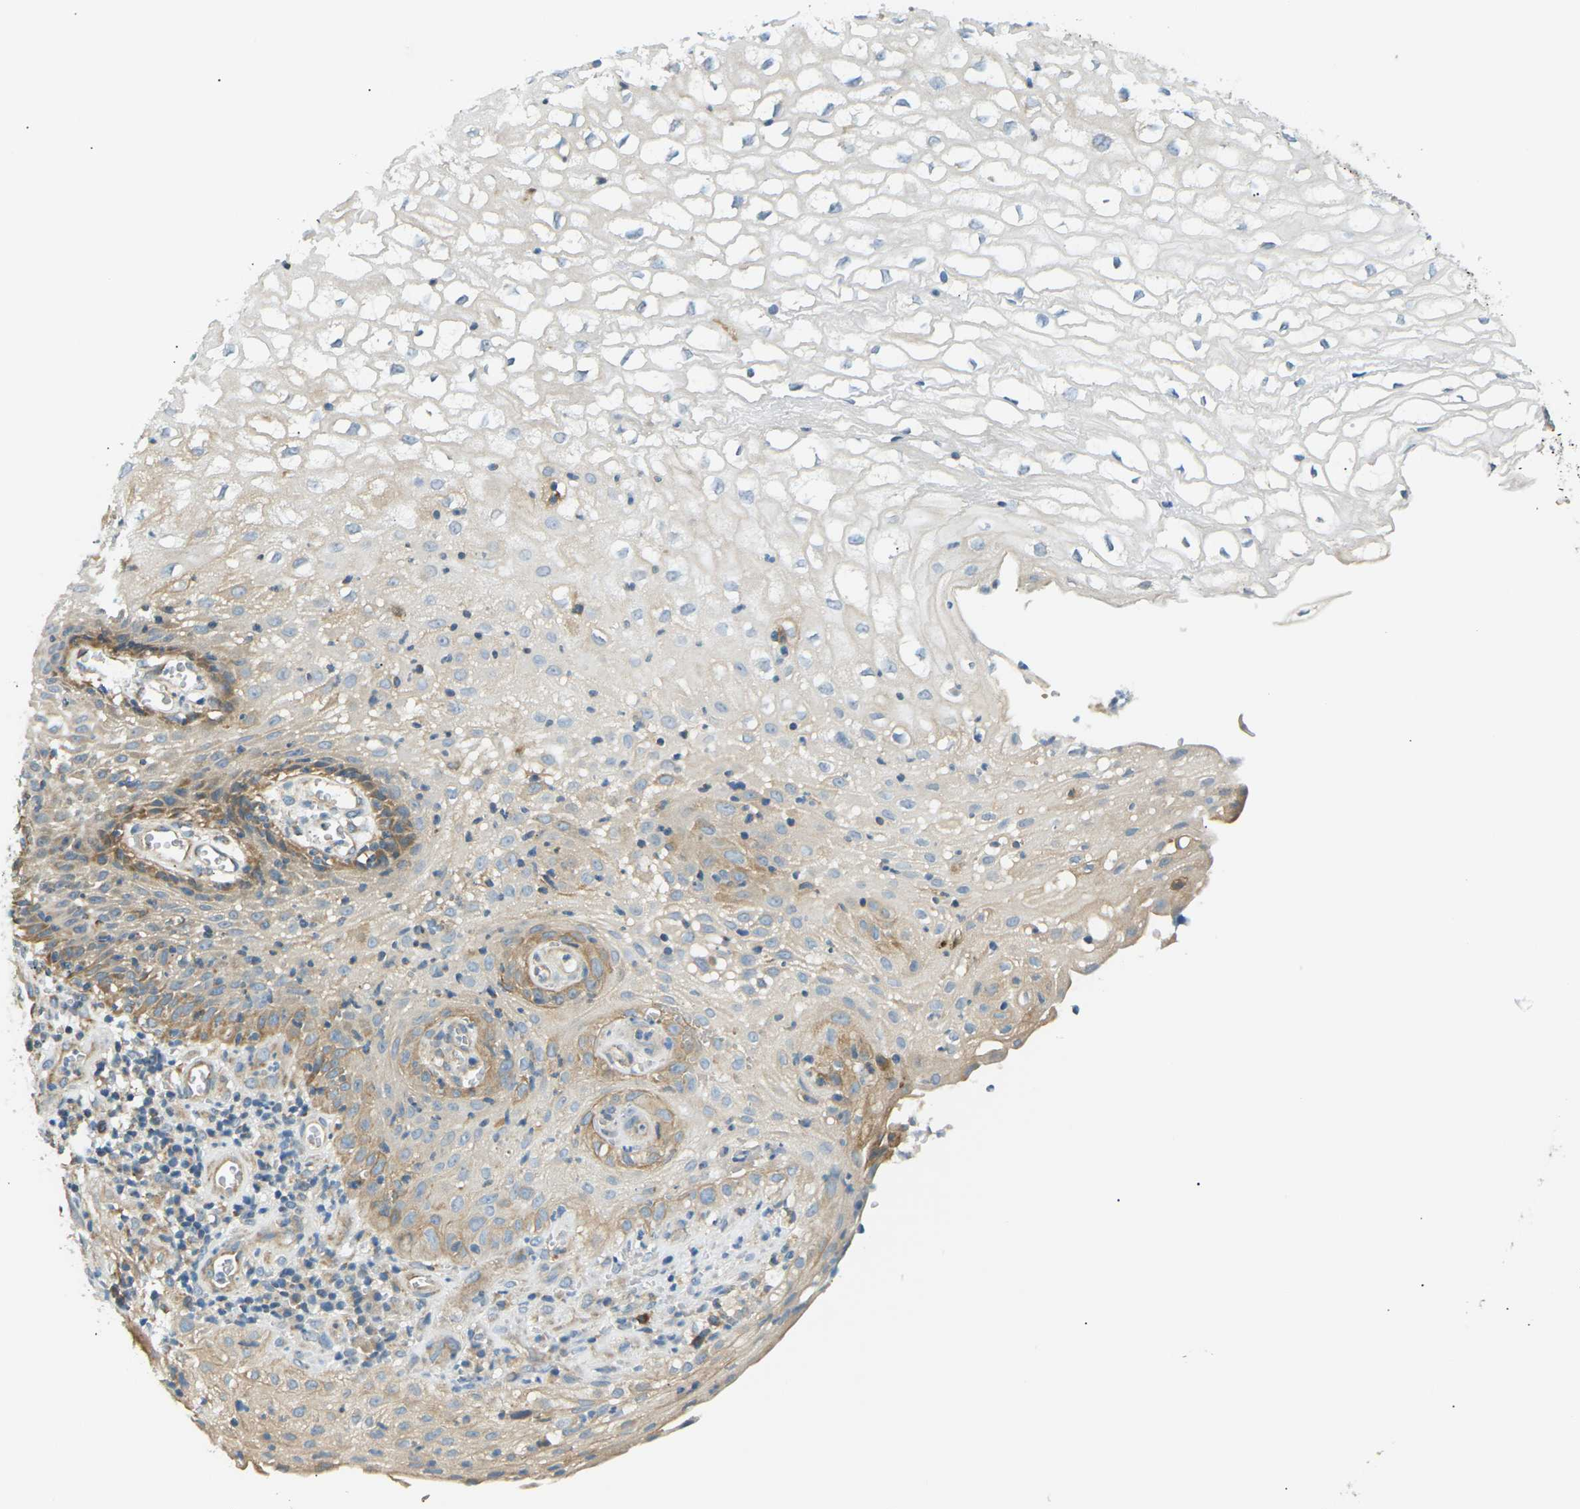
{"staining": {"intensity": "moderate", "quantity": "<25%", "location": "cytoplasmic/membranous"}, "tissue": "cervical cancer", "cell_type": "Tumor cells", "image_type": "cancer", "snomed": [{"axis": "morphology", "description": "Squamous cell carcinoma, NOS"}, {"axis": "topography", "description": "Cervix"}], "caption": "Cervical cancer (squamous cell carcinoma) stained with a brown dye demonstrates moderate cytoplasmic/membranous positive staining in approximately <25% of tumor cells.", "gene": "TBC1D8", "patient": {"sex": "female", "age": 32}}